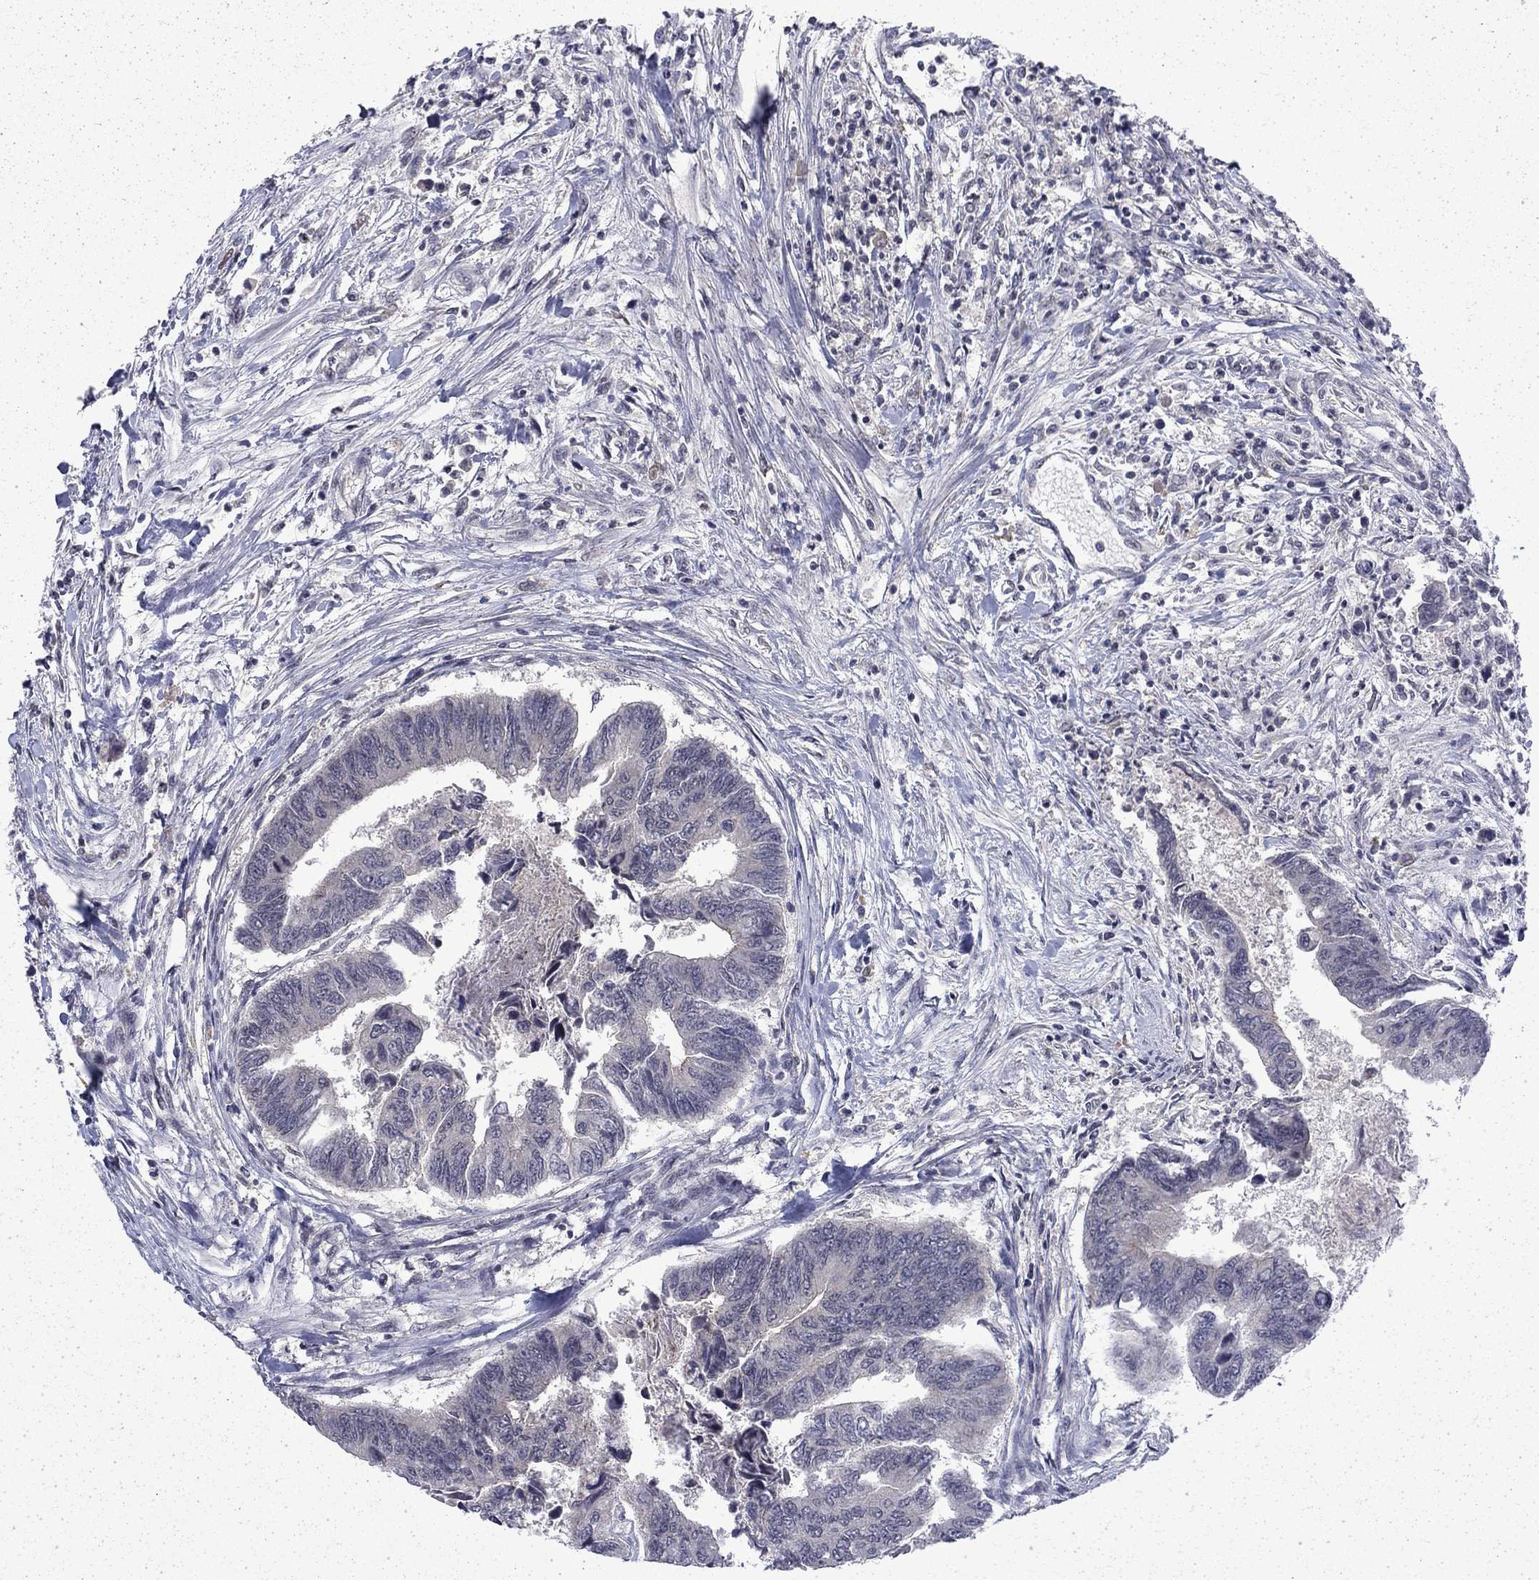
{"staining": {"intensity": "negative", "quantity": "none", "location": "none"}, "tissue": "colorectal cancer", "cell_type": "Tumor cells", "image_type": "cancer", "snomed": [{"axis": "morphology", "description": "Adenocarcinoma, NOS"}, {"axis": "topography", "description": "Colon"}], "caption": "There is no significant staining in tumor cells of colorectal cancer (adenocarcinoma).", "gene": "CHAT", "patient": {"sex": "female", "age": 65}}